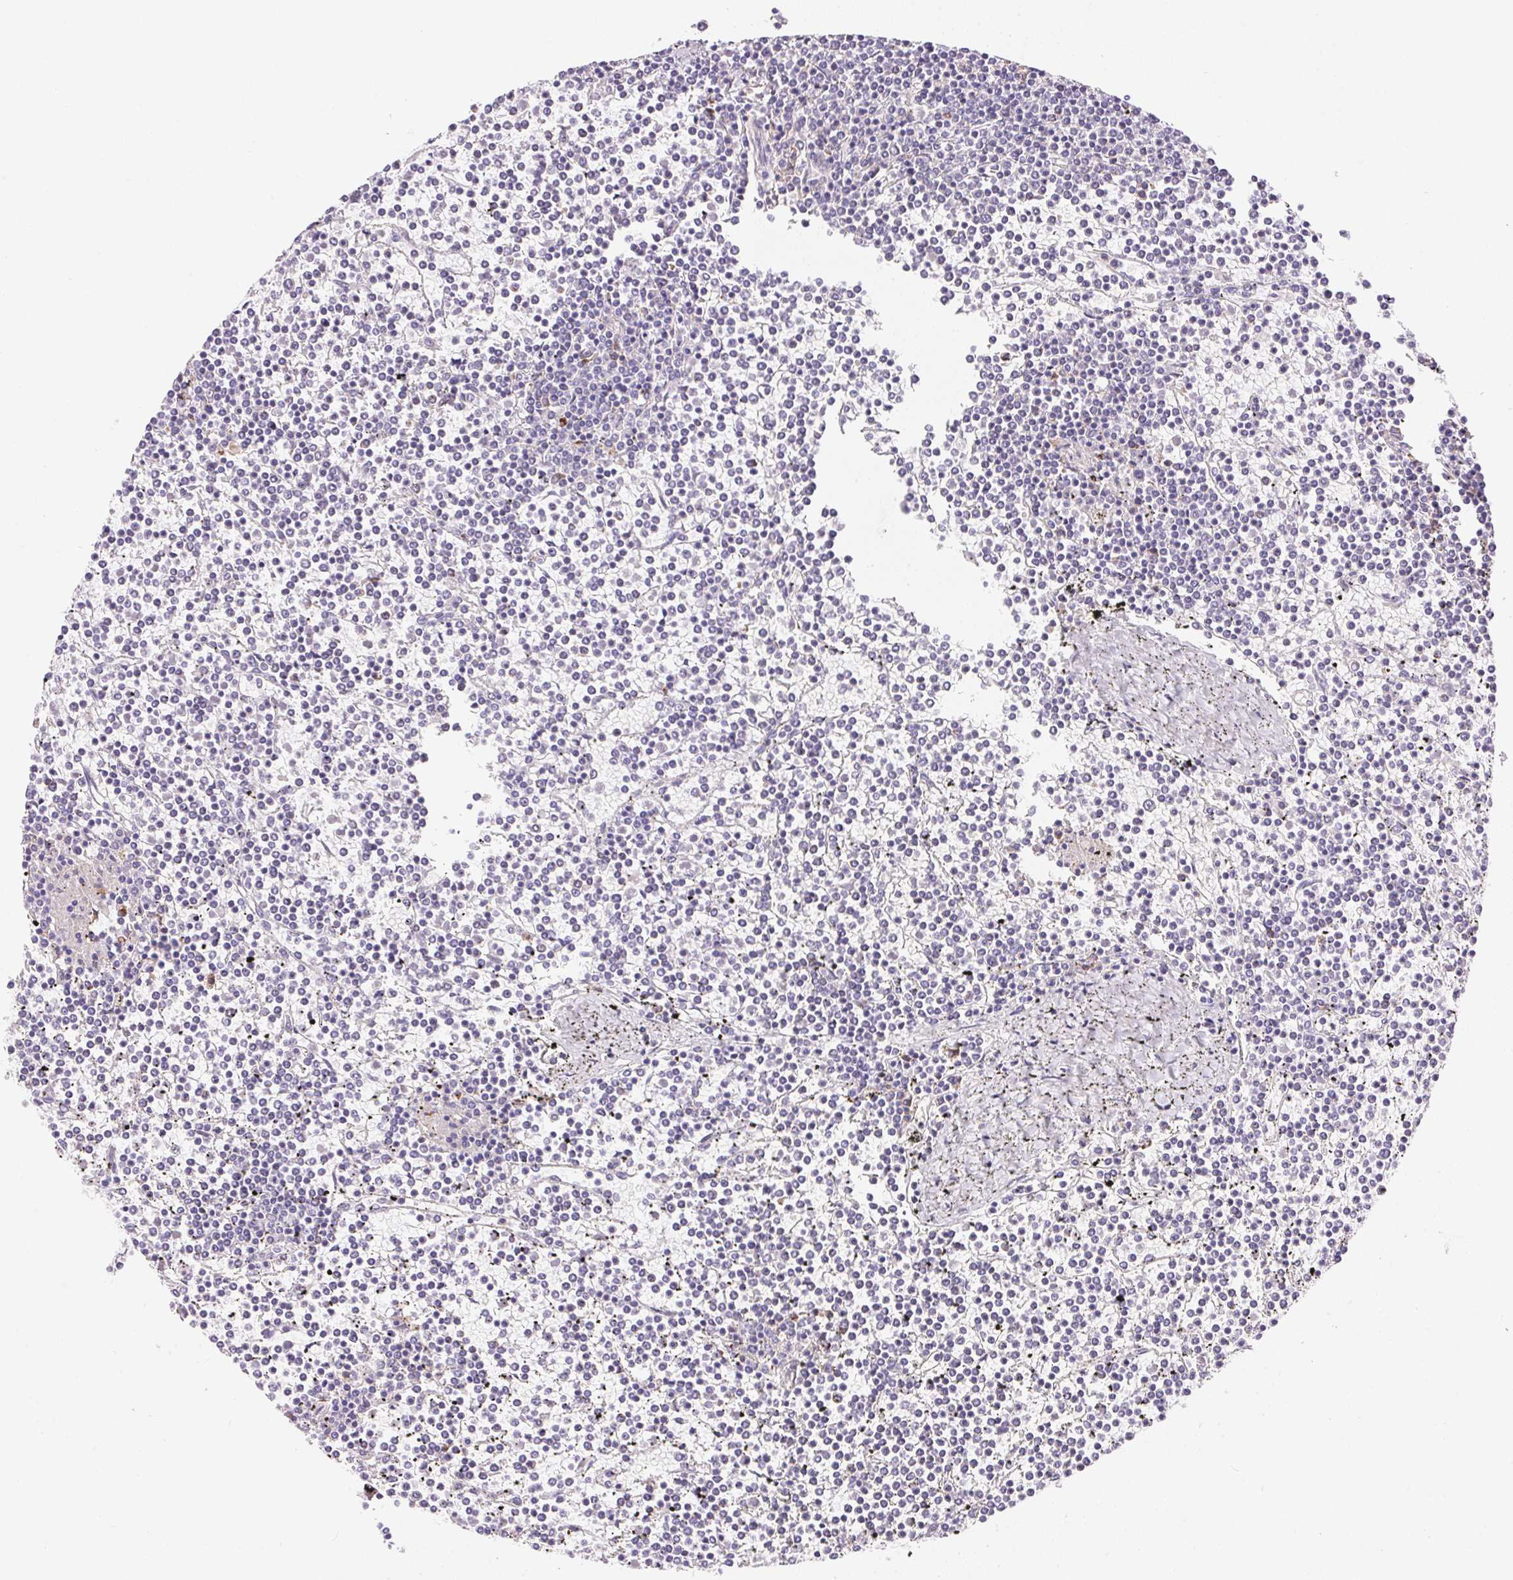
{"staining": {"intensity": "negative", "quantity": "none", "location": "none"}, "tissue": "lymphoma", "cell_type": "Tumor cells", "image_type": "cancer", "snomed": [{"axis": "morphology", "description": "Malignant lymphoma, non-Hodgkin's type, Low grade"}, {"axis": "topography", "description": "Spleen"}], "caption": "Human lymphoma stained for a protein using immunohistochemistry (IHC) shows no expression in tumor cells.", "gene": "PNLIPRP3", "patient": {"sex": "female", "age": 19}}